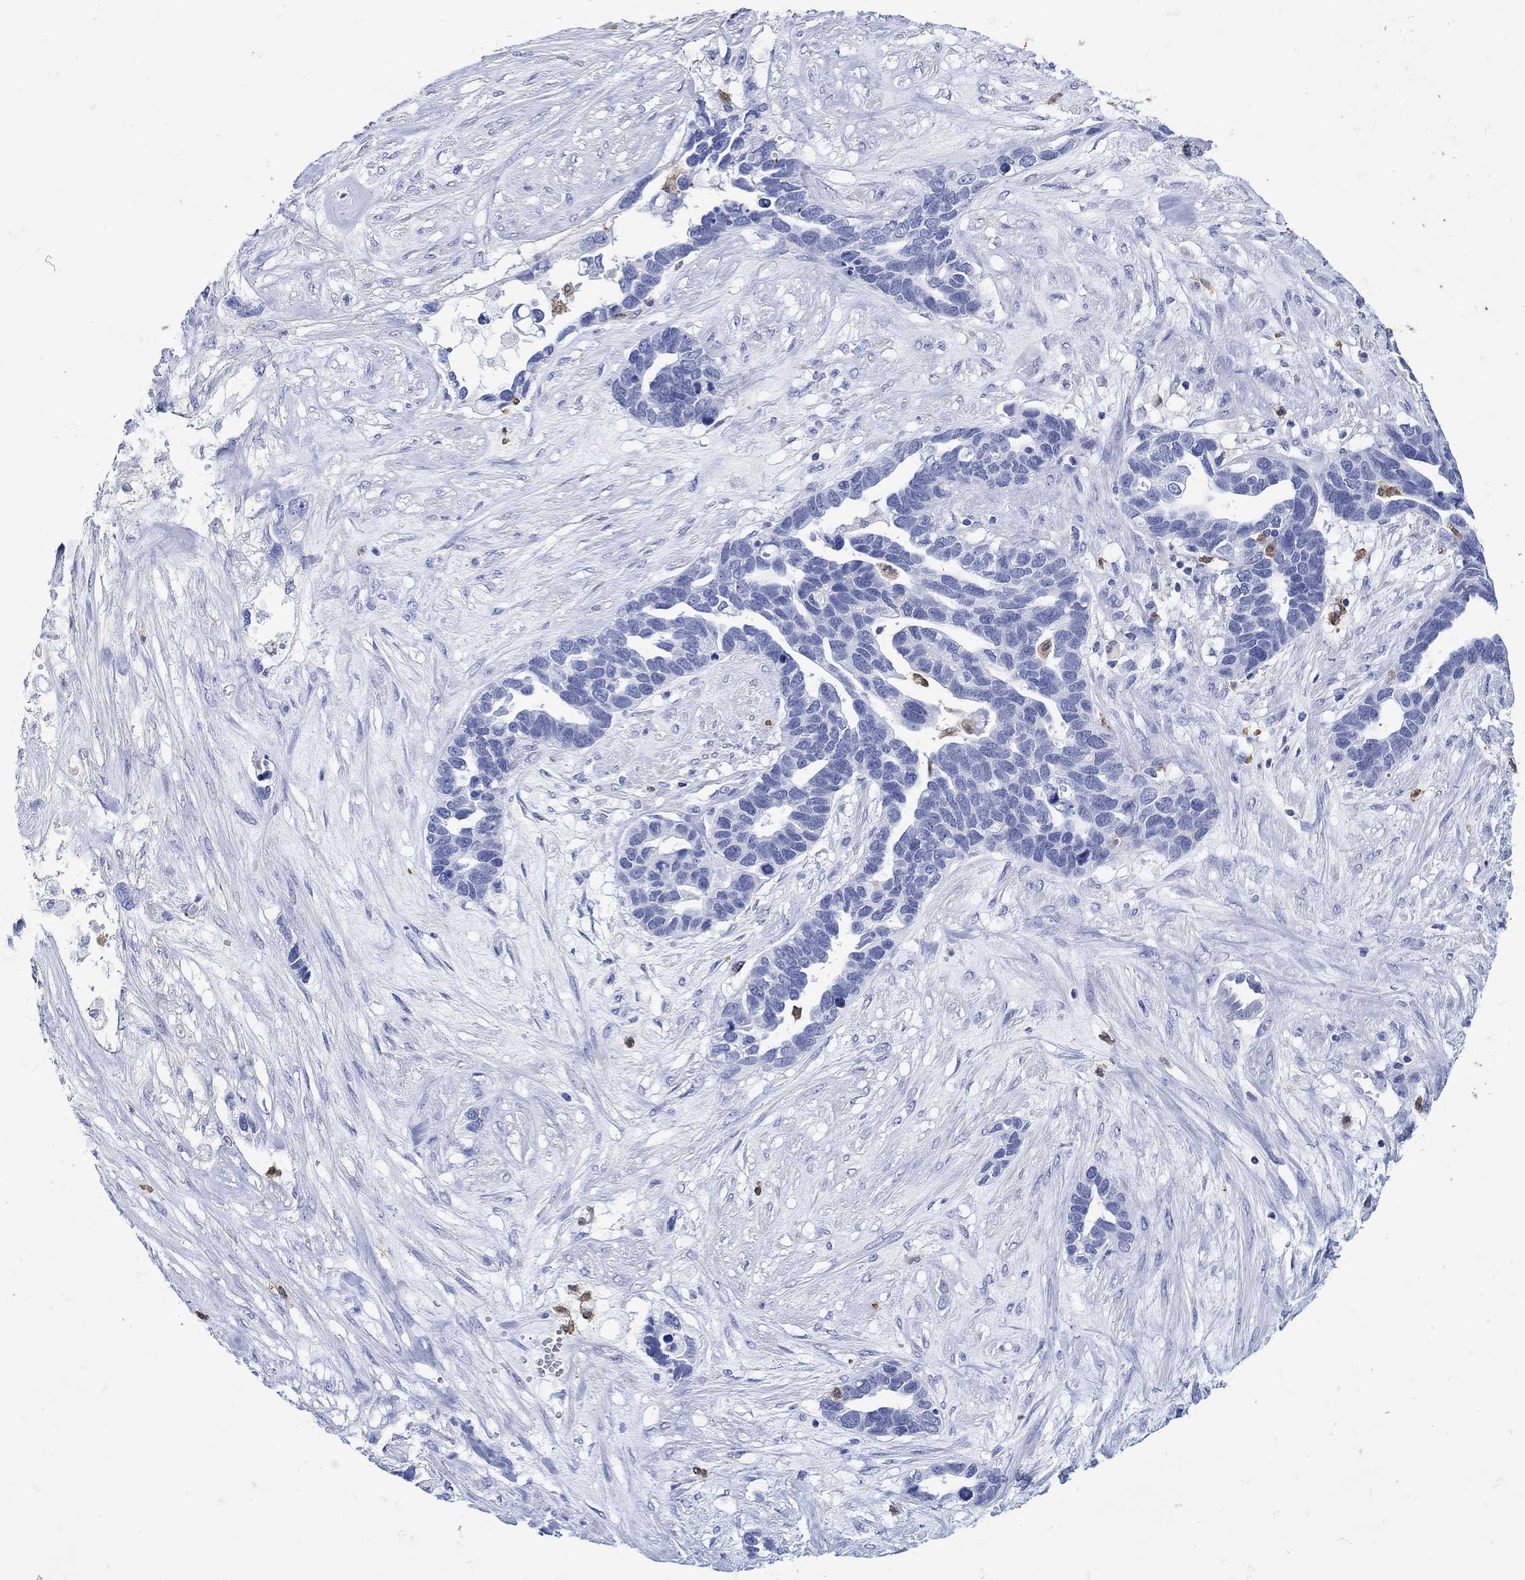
{"staining": {"intensity": "negative", "quantity": "none", "location": "none"}, "tissue": "ovarian cancer", "cell_type": "Tumor cells", "image_type": "cancer", "snomed": [{"axis": "morphology", "description": "Cystadenocarcinoma, serous, NOS"}, {"axis": "topography", "description": "Ovary"}], "caption": "Immunohistochemistry photomicrograph of neoplastic tissue: human ovarian serous cystadenocarcinoma stained with DAB (3,3'-diaminobenzidine) displays no significant protein positivity in tumor cells.", "gene": "LINGO3", "patient": {"sex": "female", "age": 54}}